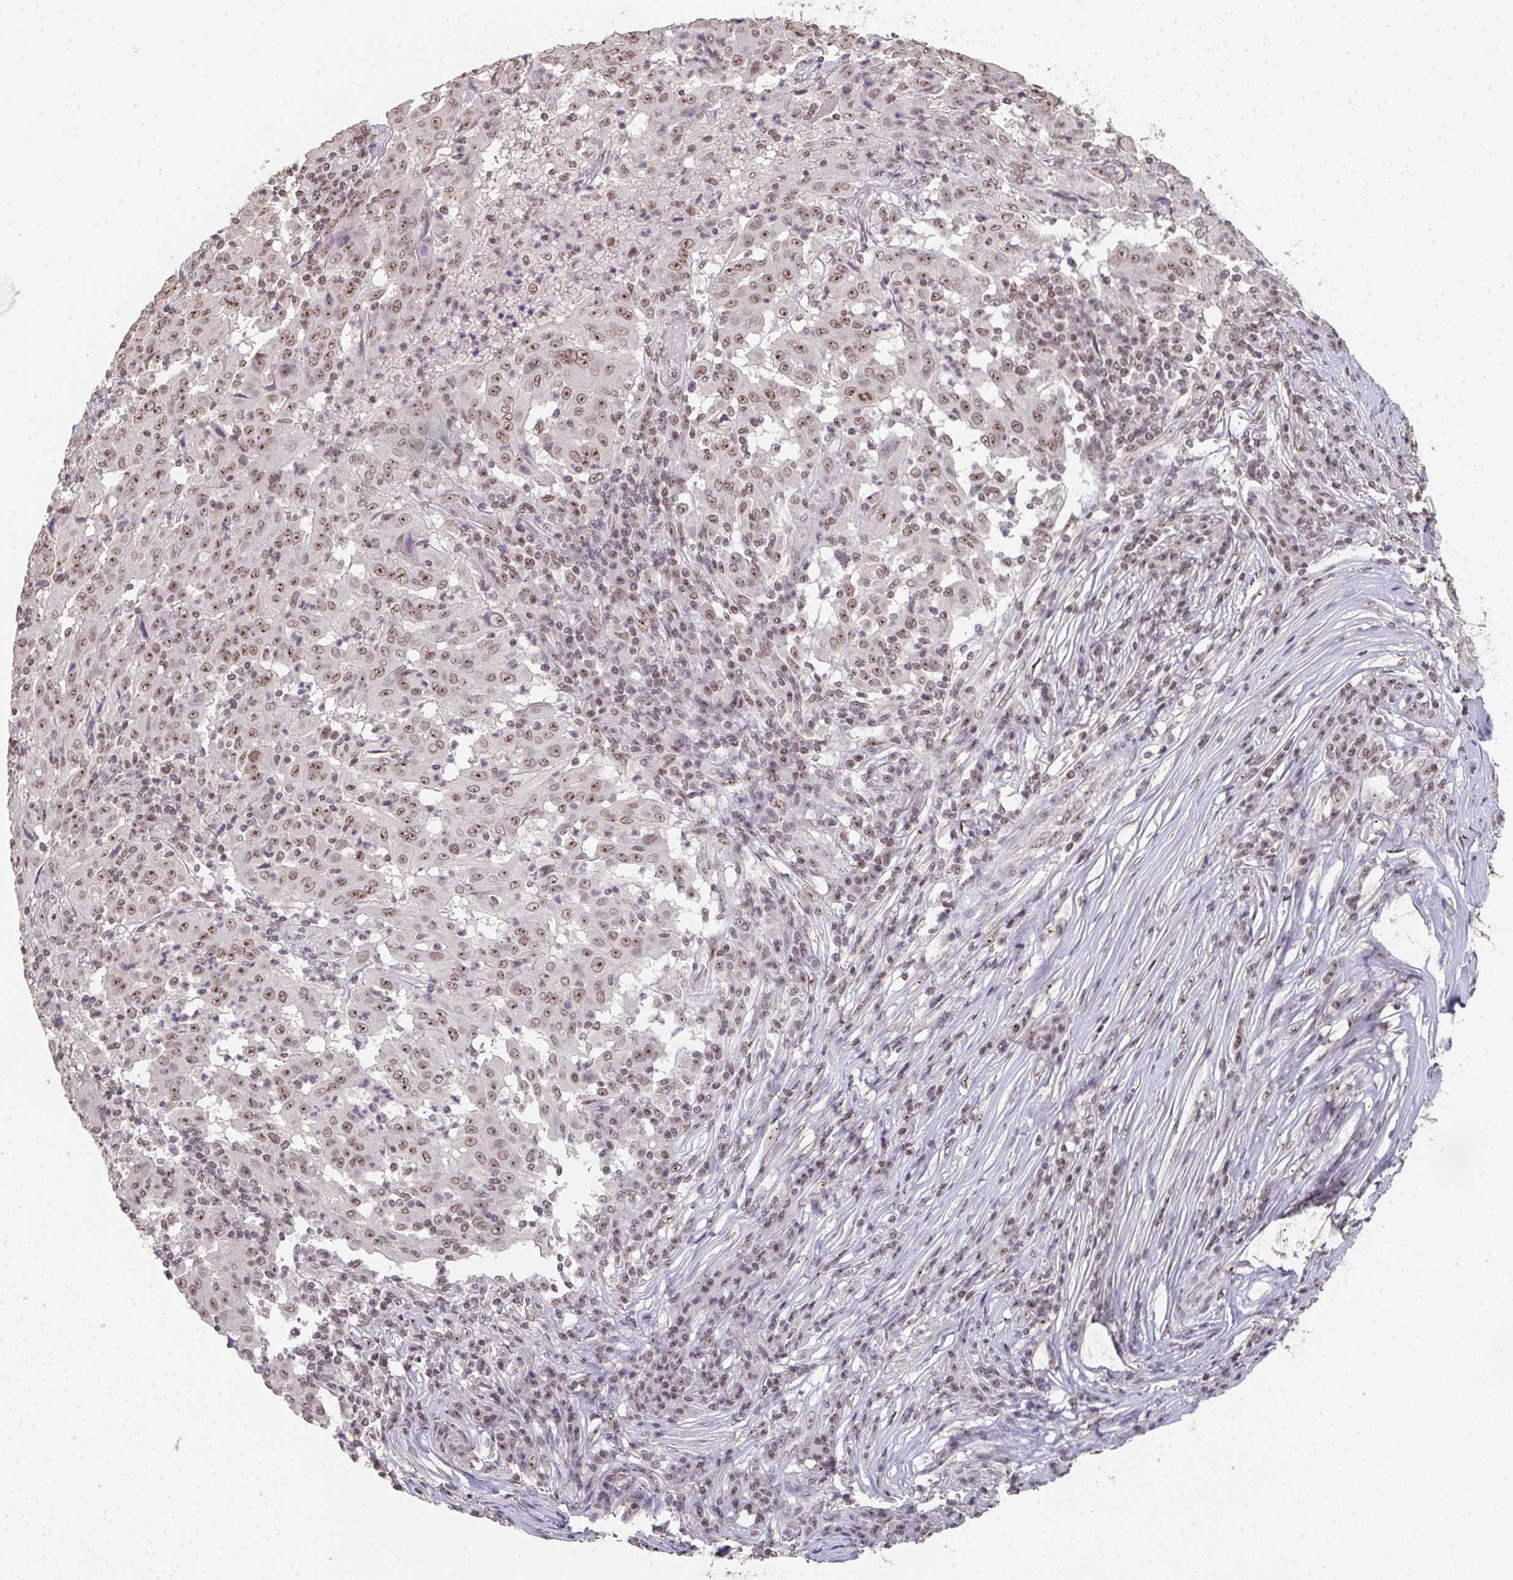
{"staining": {"intensity": "moderate", "quantity": ">75%", "location": "nuclear"}, "tissue": "pancreatic cancer", "cell_type": "Tumor cells", "image_type": "cancer", "snomed": [{"axis": "morphology", "description": "Adenocarcinoma, NOS"}, {"axis": "topography", "description": "Pancreas"}], "caption": "Pancreatic adenocarcinoma stained for a protein displays moderate nuclear positivity in tumor cells. (DAB (3,3'-diaminobenzidine) IHC, brown staining for protein, blue staining for nuclei).", "gene": "DKC1", "patient": {"sex": "male", "age": 63}}